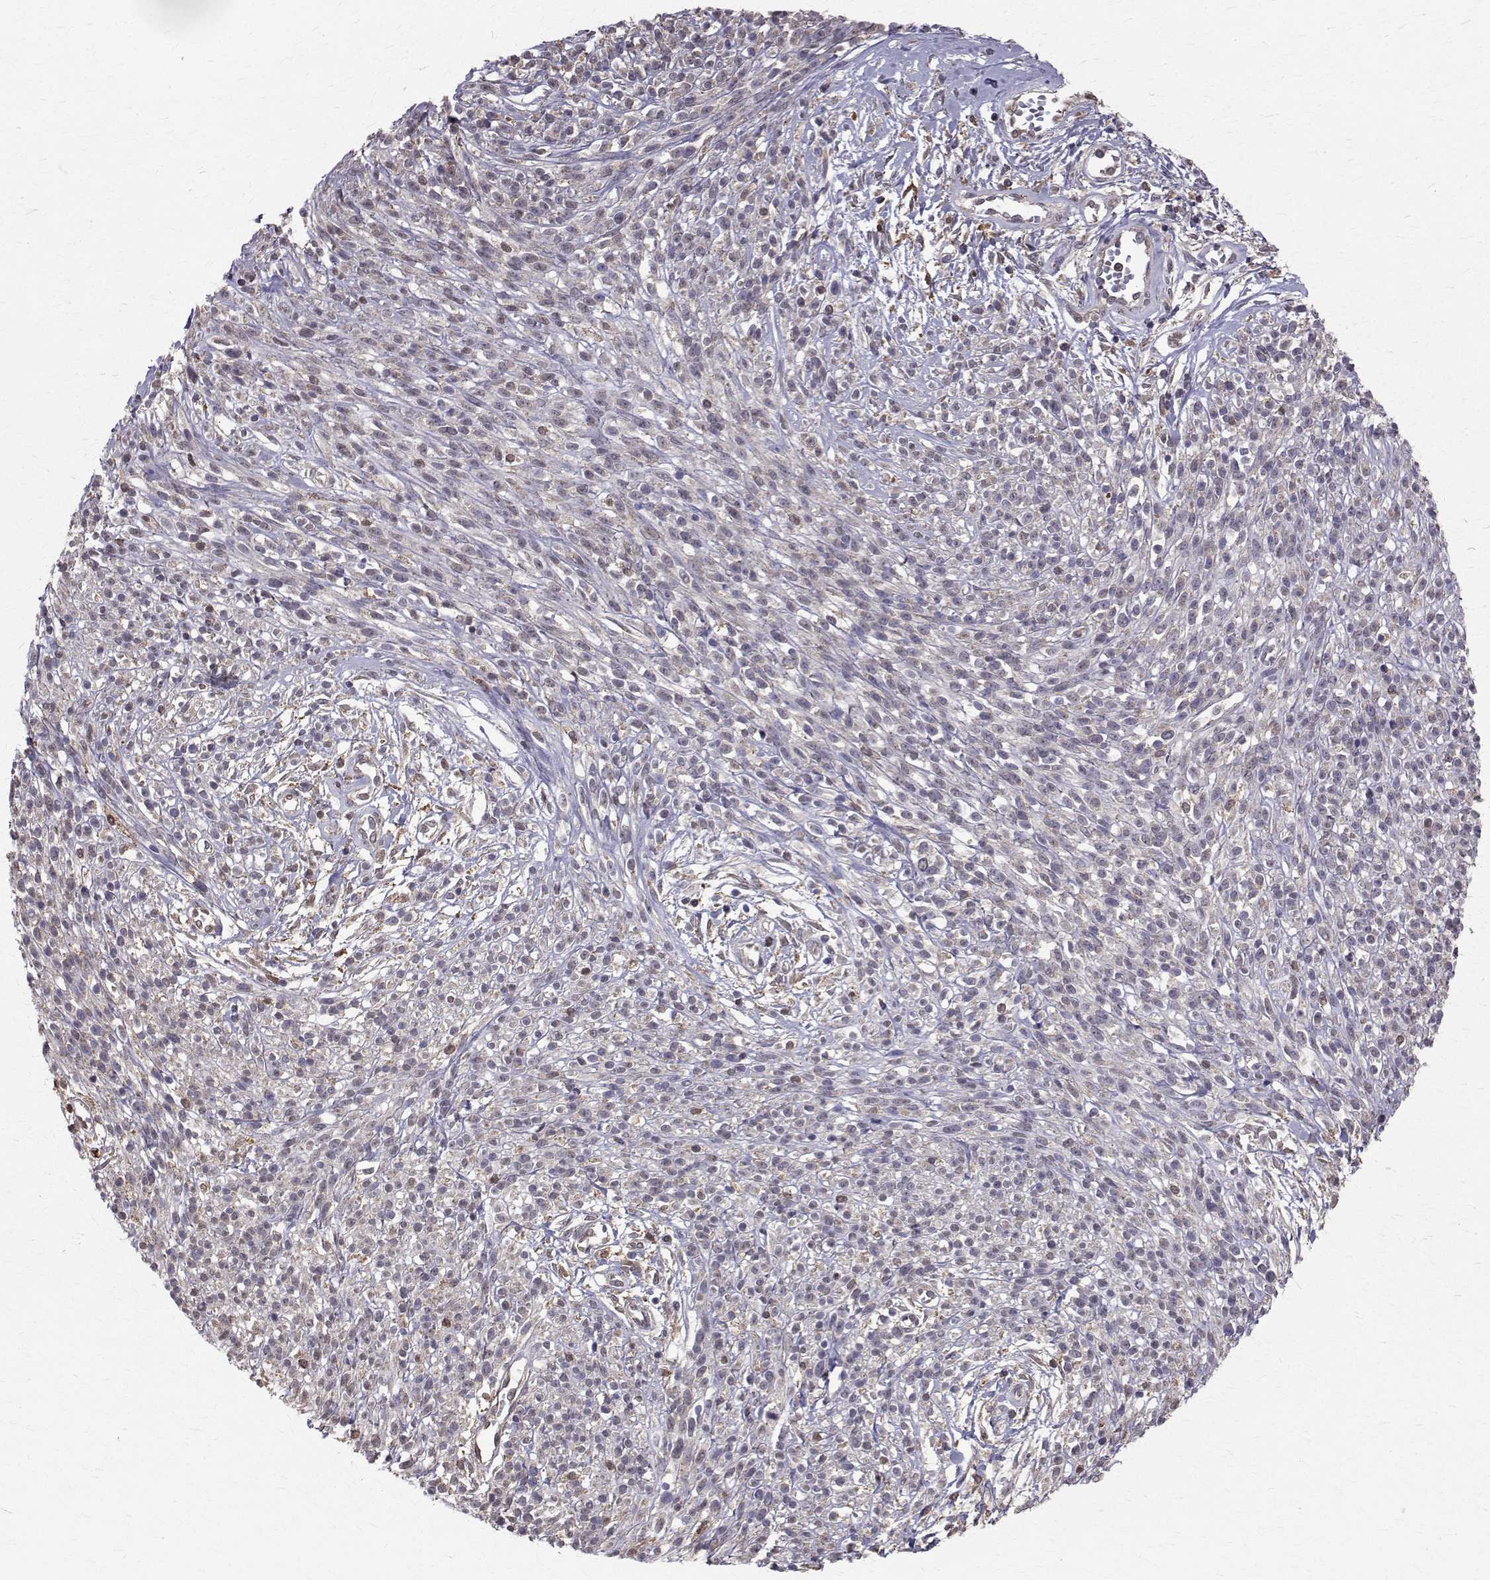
{"staining": {"intensity": "negative", "quantity": "none", "location": "none"}, "tissue": "melanoma", "cell_type": "Tumor cells", "image_type": "cancer", "snomed": [{"axis": "morphology", "description": "Malignant melanoma, NOS"}, {"axis": "topography", "description": "Skin"}, {"axis": "topography", "description": "Skin of trunk"}], "caption": "DAB immunohistochemical staining of melanoma exhibits no significant positivity in tumor cells.", "gene": "CCDC89", "patient": {"sex": "male", "age": 74}}